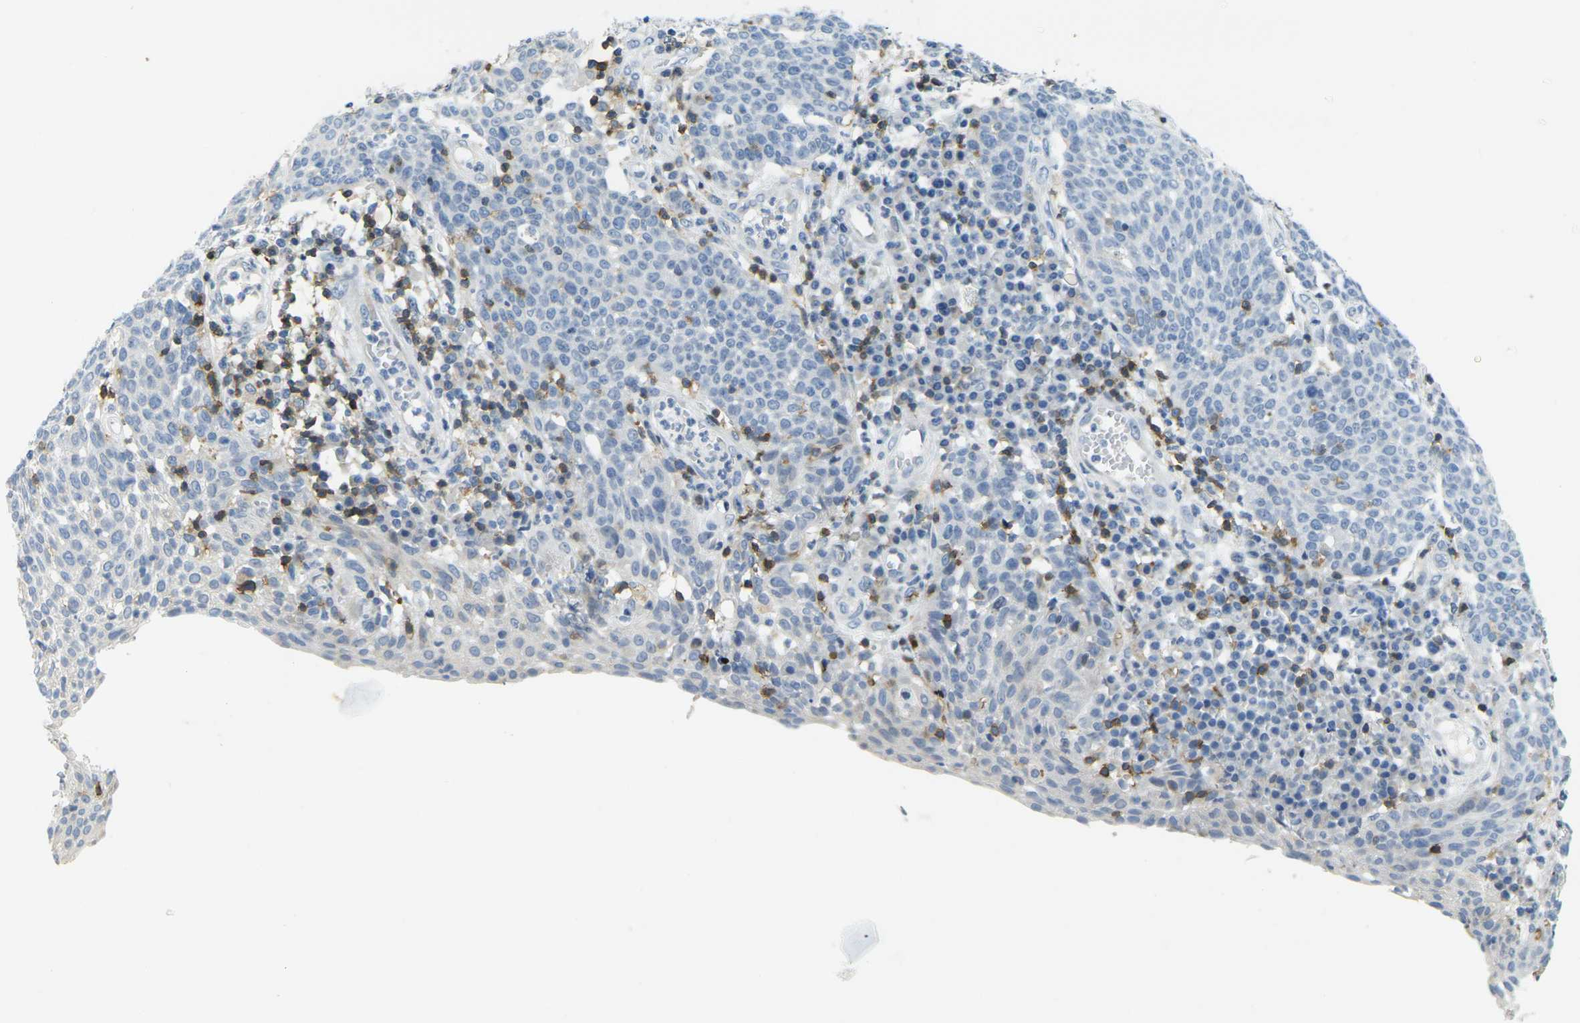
{"staining": {"intensity": "negative", "quantity": "none", "location": "none"}, "tissue": "cervical cancer", "cell_type": "Tumor cells", "image_type": "cancer", "snomed": [{"axis": "morphology", "description": "Squamous cell carcinoma, NOS"}, {"axis": "topography", "description": "Cervix"}], "caption": "Immunohistochemical staining of human cervical squamous cell carcinoma shows no significant expression in tumor cells.", "gene": "CD3D", "patient": {"sex": "female", "age": 34}}